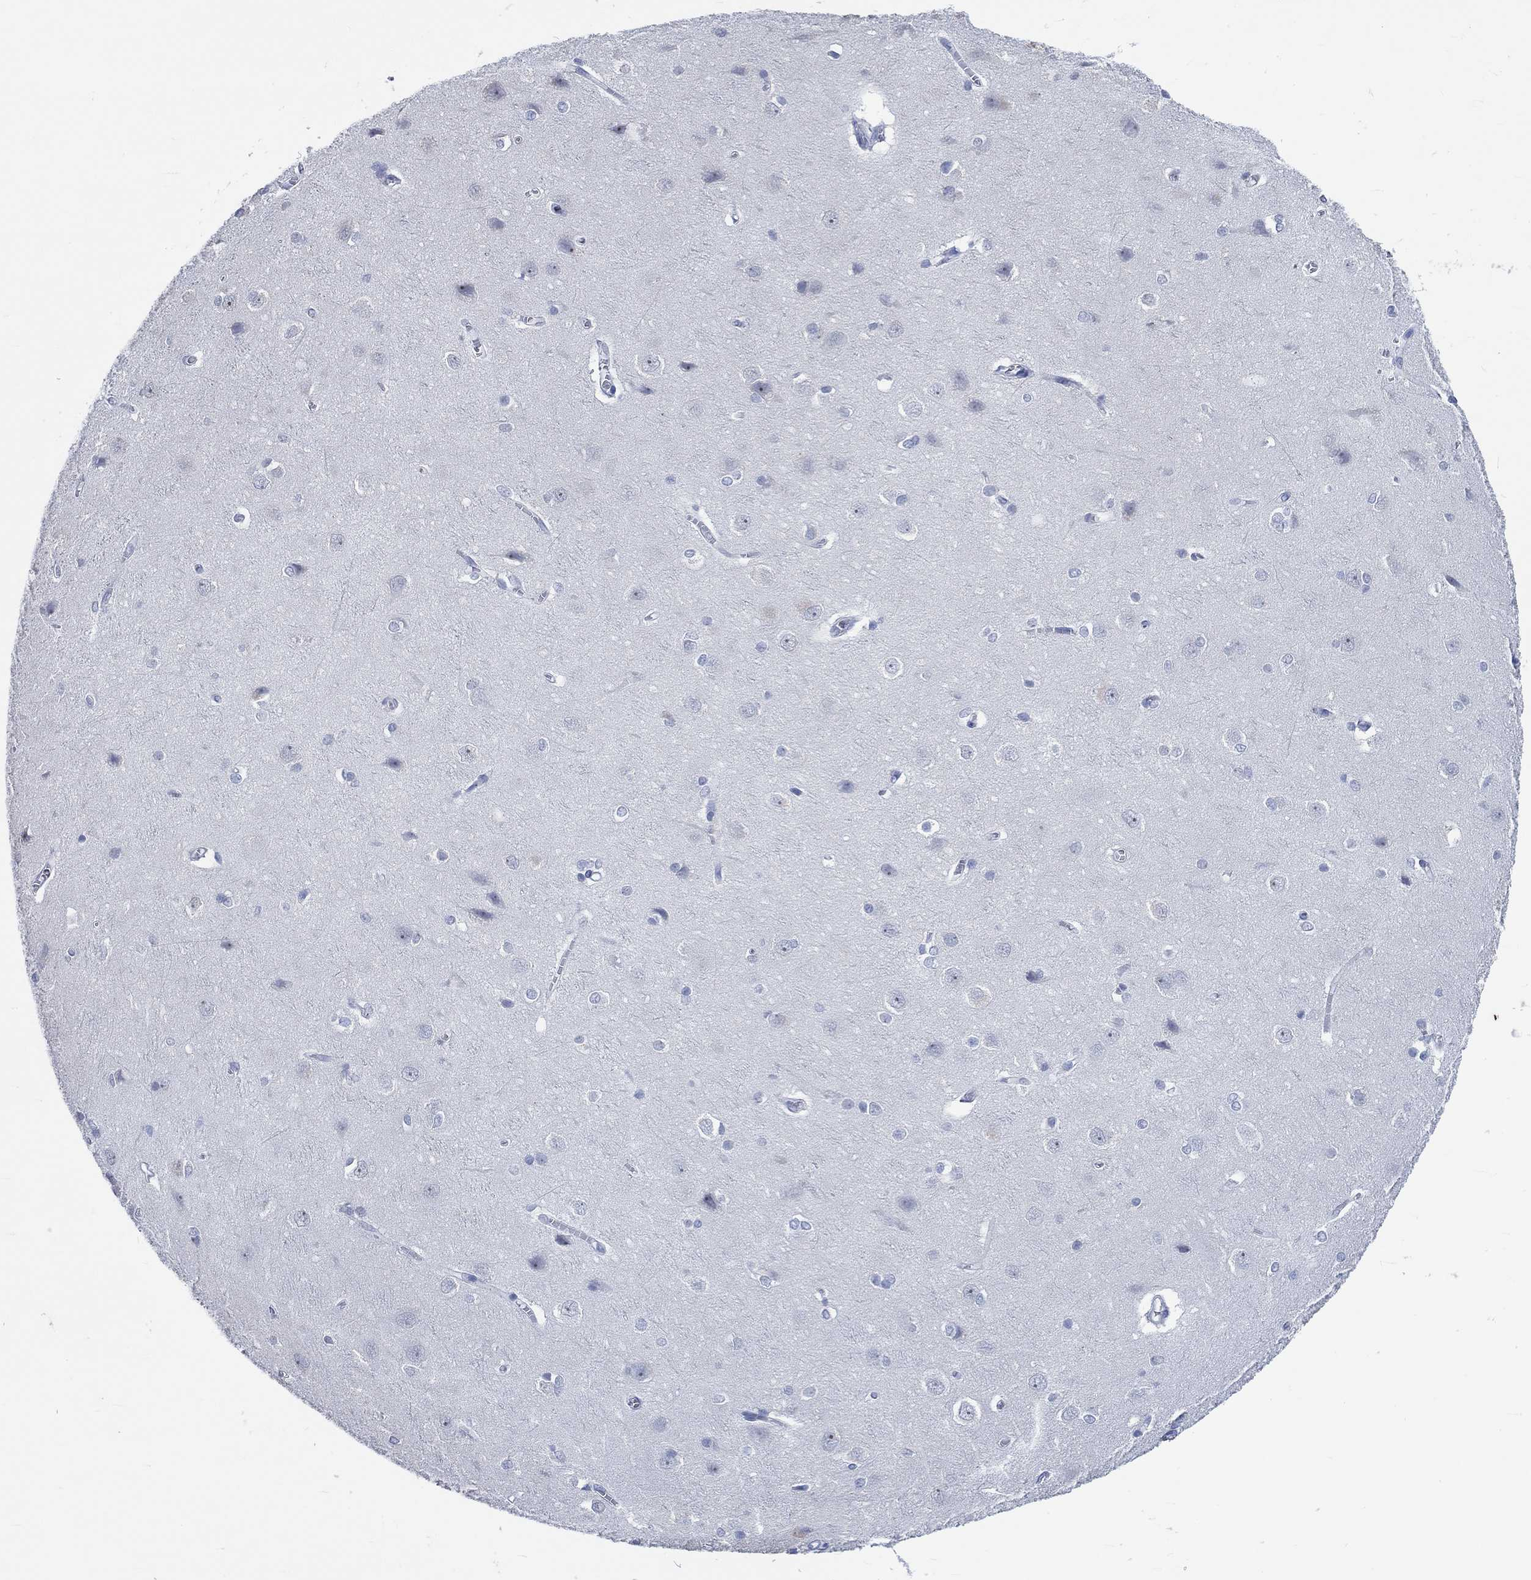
{"staining": {"intensity": "negative", "quantity": "none", "location": "none"}, "tissue": "cerebral cortex", "cell_type": "Endothelial cells", "image_type": "normal", "snomed": [{"axis": "morphology", "description": "Normal tissue, NOS"}, {"axis": "topography", "description": "Cerebral cortex"}], "caption": "This is a photomicrograph of immunohistochemistry (IHC) staining of normal cerebral cortex, which shows no positivity in endothelial cells. Brightfield microscopy of IHC stained with DAB (brown) and hematoxylin (blue), captured at high magnification.", "gene": "C4orf47", "patient": {"sex": "male", "age": 37}}